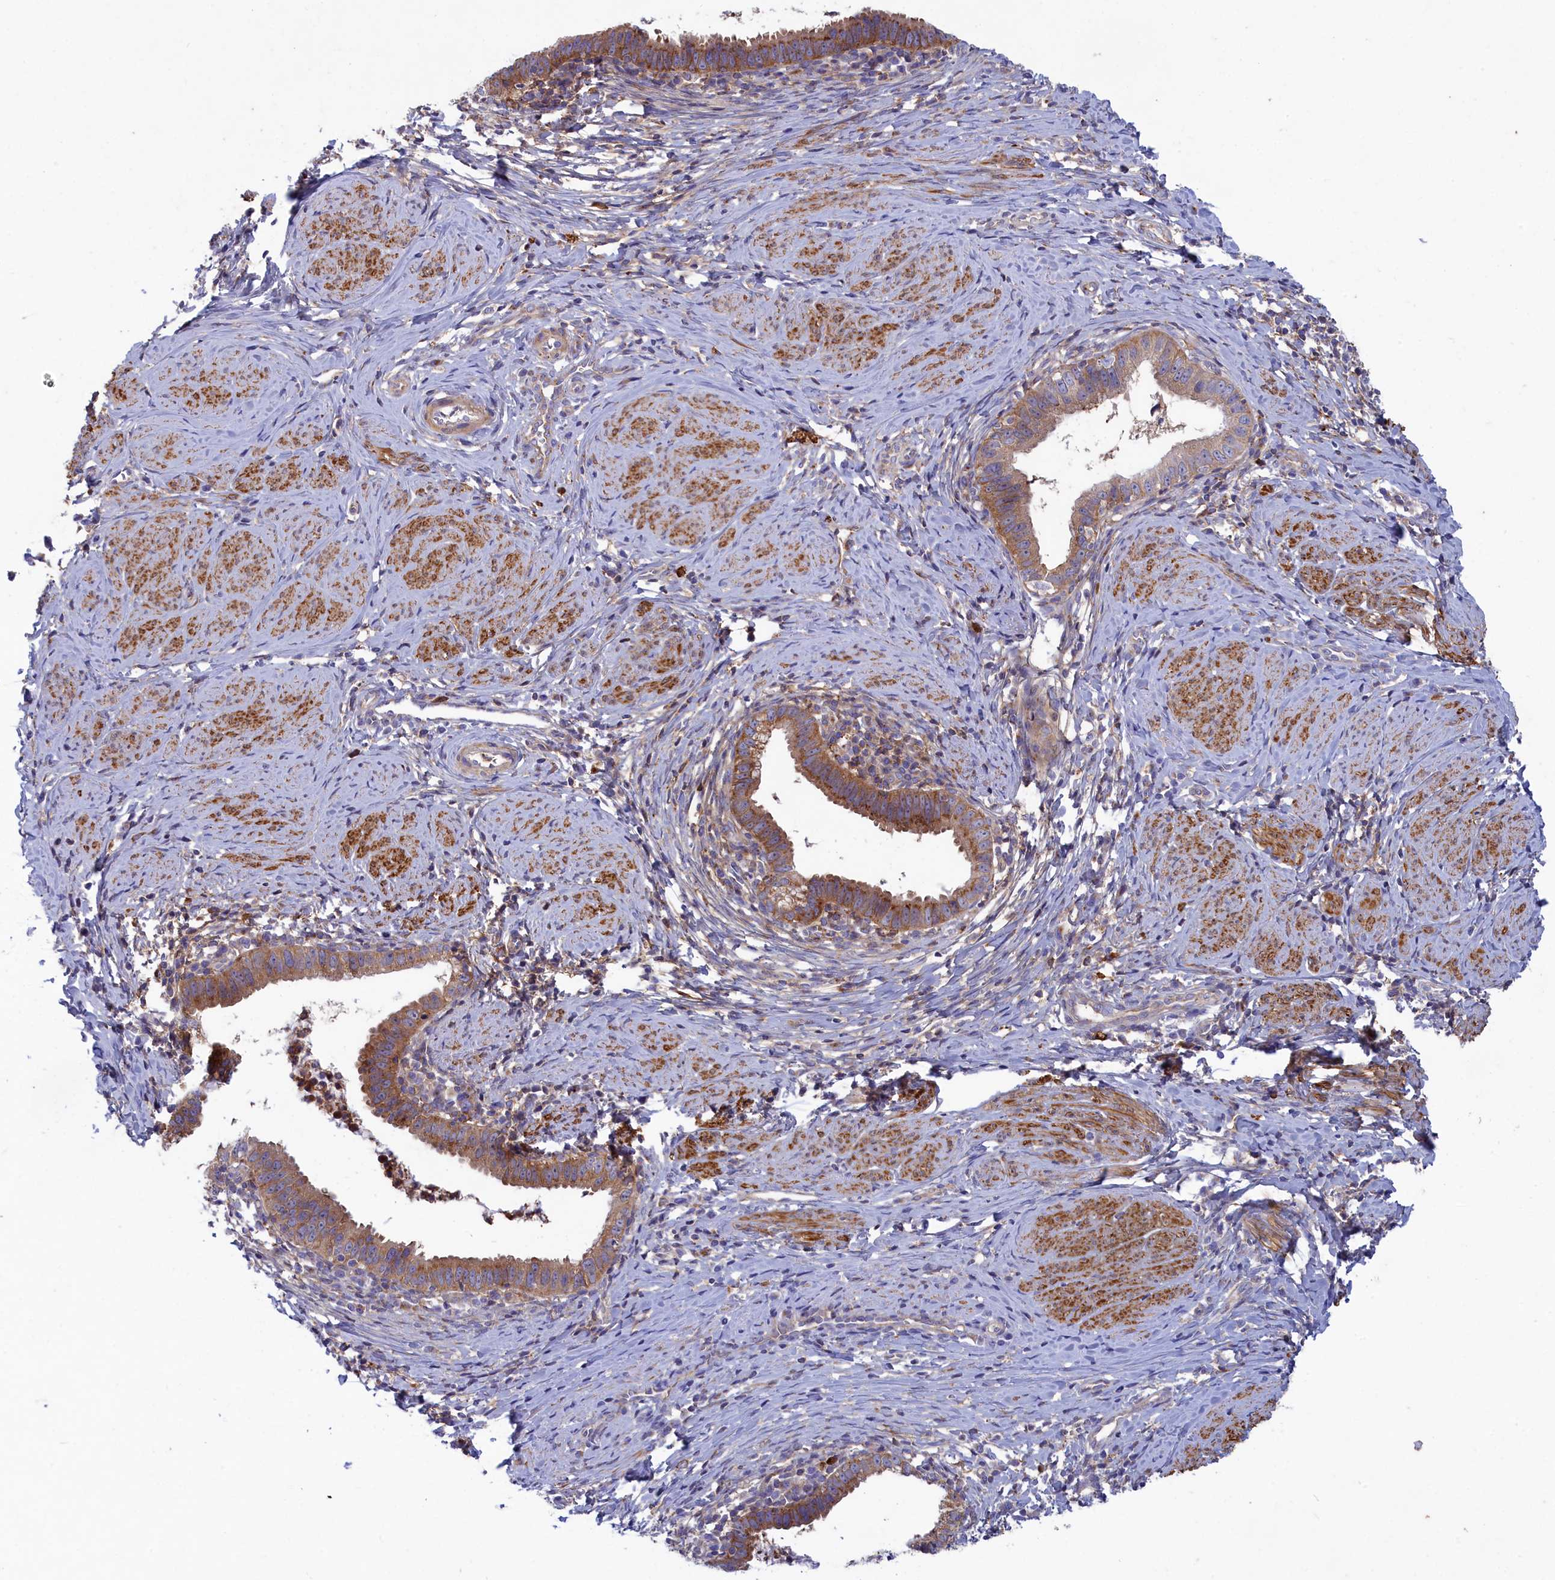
{"staining": {"intensity": "moderate", "quantity": ">75%", "location": "cytoplasmic/membranous"}, "tissue": "cervical cancer", "cell_type": "Tumor cells", "image_type": "cancer", "snomed": [{"axis": "morphology", "description": "Adenocarcinoma, NOS"}, {"axis": "topography", "description": "Cervix"}], "caption": "Tumor cells show medium levels of moderate cytoplasmic/membranous positivity in about >75% of cells in human adenocarcinoma (cervical). (DAB (3,3'-diaminobenzidine) = brown stain, brightfield microscopy at high magnification).", "gene": "SCAMP4", "patient": {"sex": "female", "age": 36}}